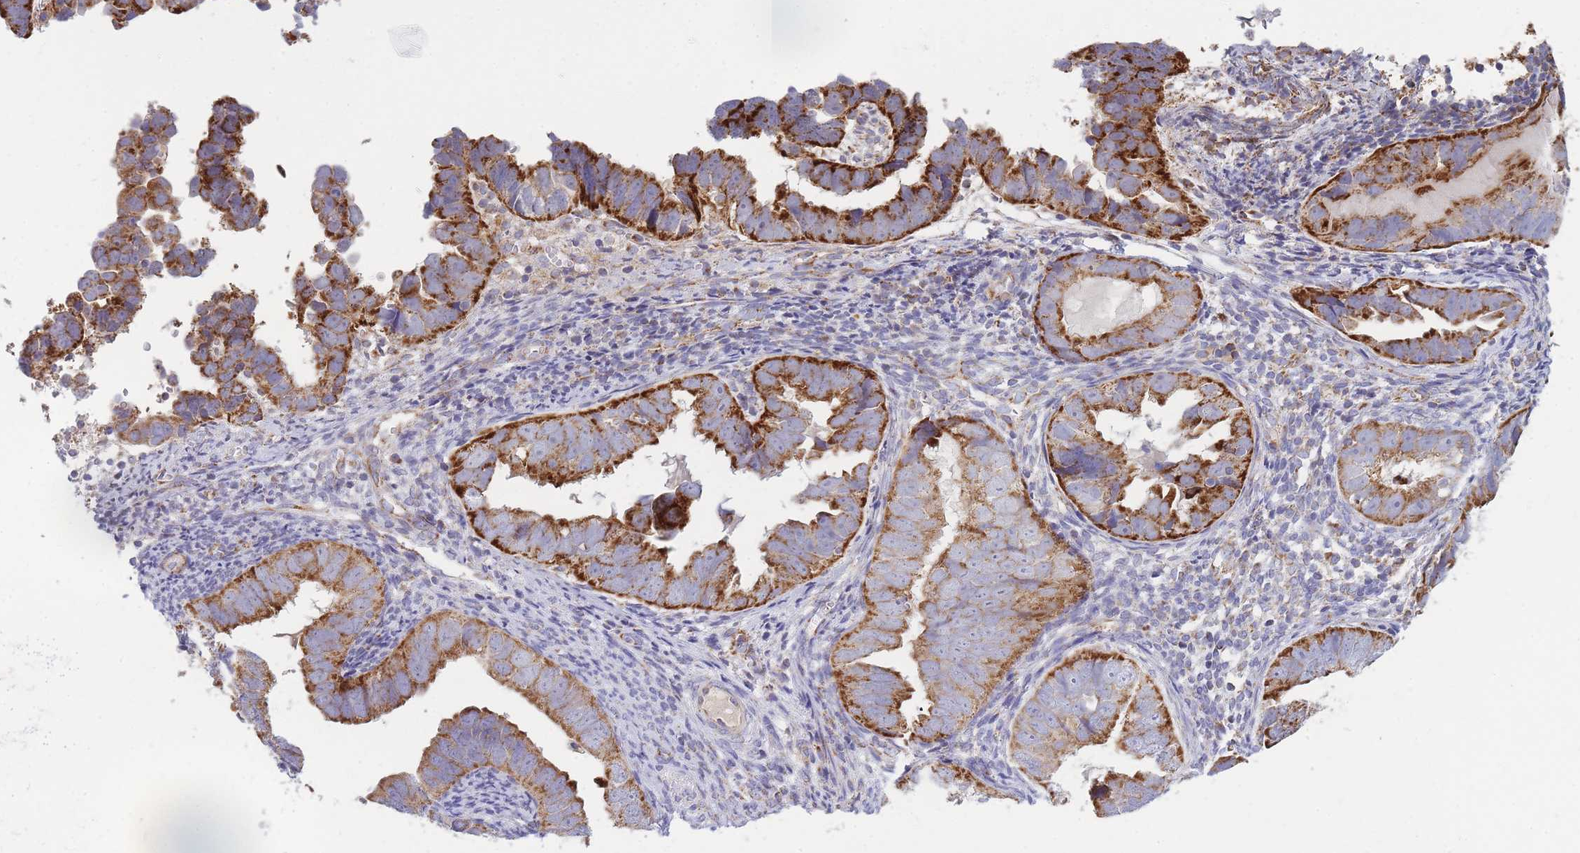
{"staining": {"intensity": "strong", "quantity": ">75%", "location": "cytoplasmic/membranous"}, "tissue": "endometrial cancer", "cell_type": "Tumor cells", "image_type": "cancer", "snomed": [{"axis": "morphology", "description": "Adenocarcinoma, NOS"}, {"axis": "topography", "description": "Endometrium"}], "caption": "Immunohistochemical staining of endometrial cancer demonstrates high levels of strong cytoplasmic/membranous protein expression in about >75% of tumor cells.", "gene": "MRPS11", "patient": {"sex": "female", "age": 75}}